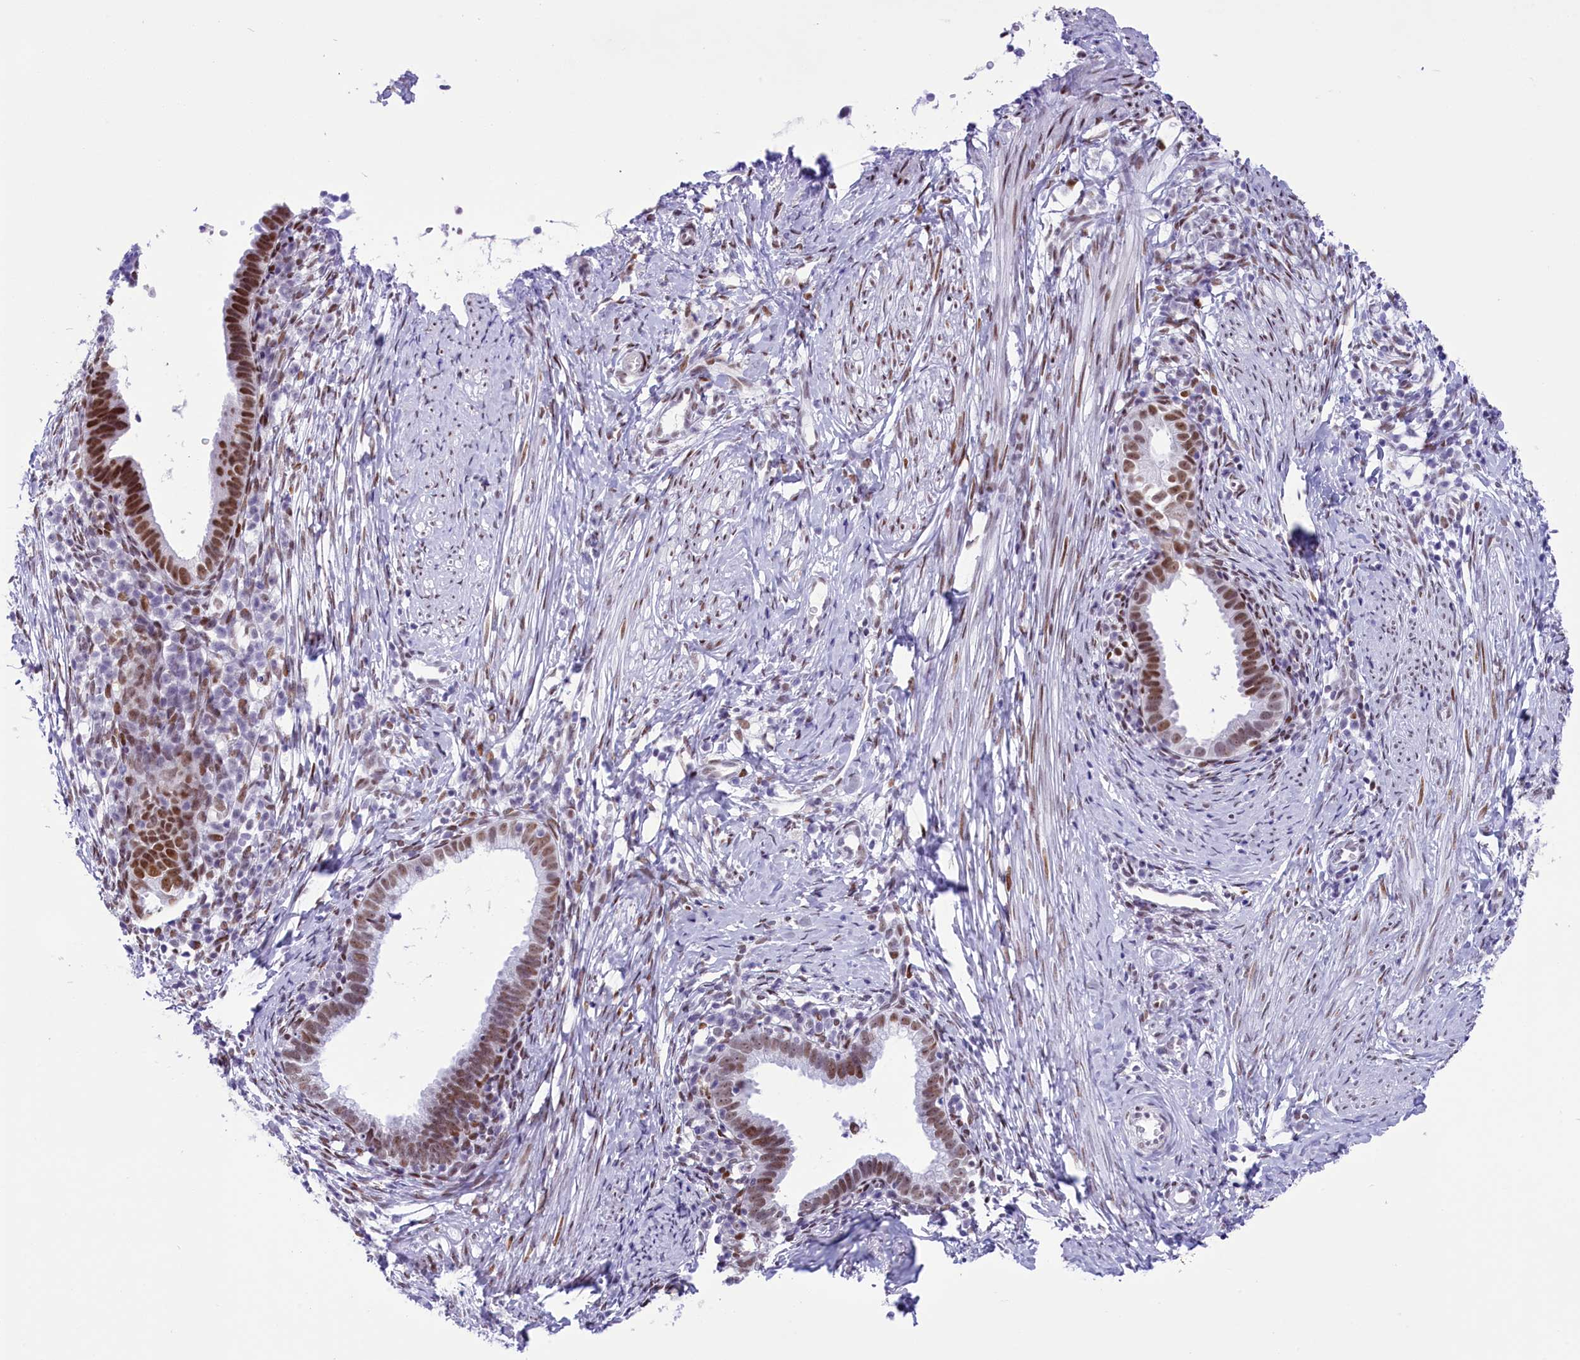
{"staining": {"intensity": "strong", "quantity": ">75%", "location": "nuclear"}, "tissue": "cervical cancer", "cell_type": "Tumor cells", "image_type": "cancer", "snomed": [{"axis": "morphology", "description": "Adenocarcinoma, NOS"}, {"axis": "topography", "description": "Cervix"}], "caption": "About >75% of tumor cells in cervical cancer demonstrate strong nuclear protein staining as visualized by brown immunohistochemical staining.", "gene": "RPS6KB1", "patient": {"sex": "female", "age": 36}}